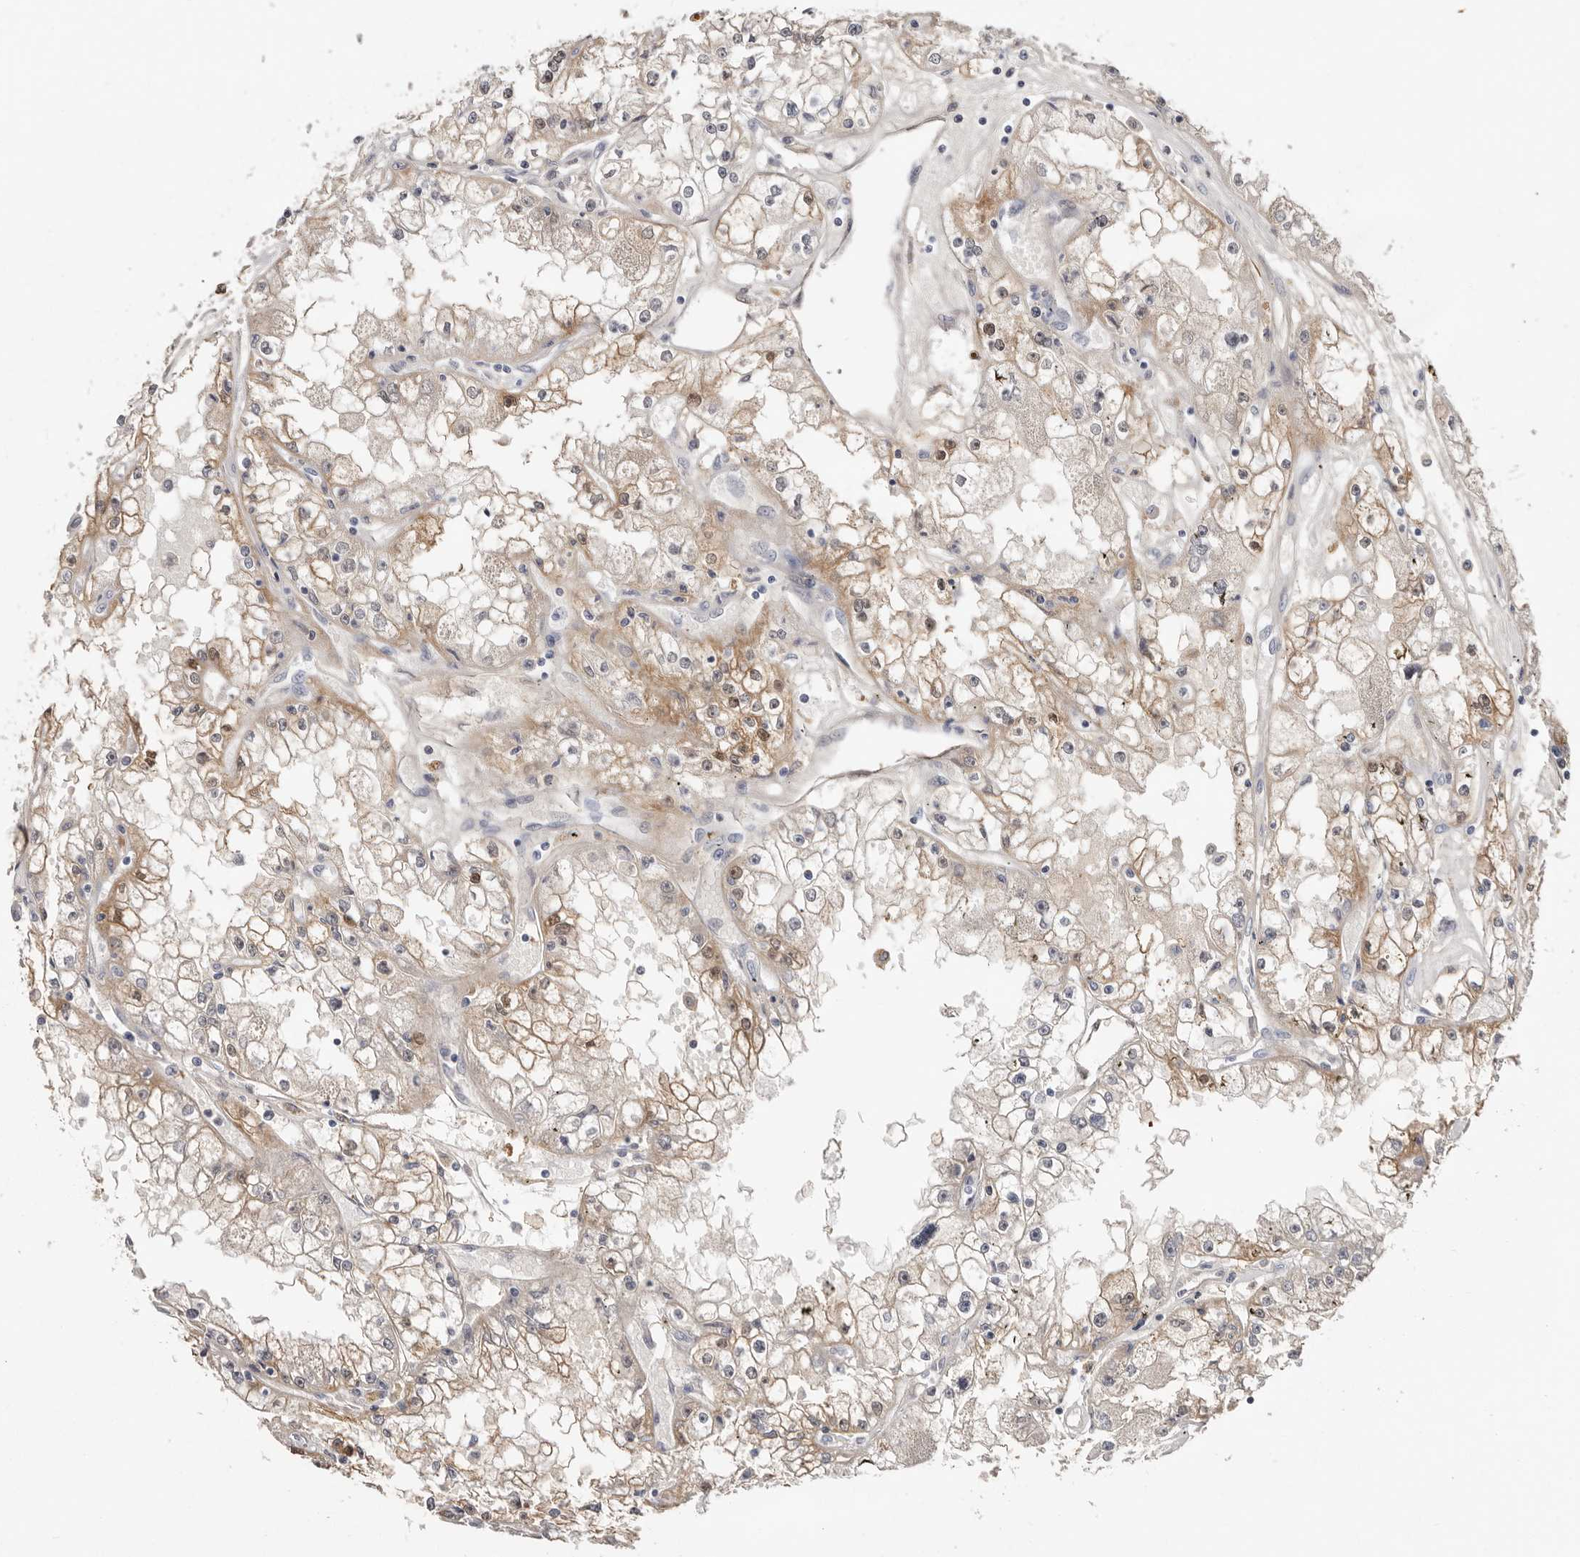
{"staining": {"intensity": "moderate", "quantity": "25%-75%", "location": "cytoplasmic/membranous,nuclear"}, "tissue": "renal cancer", "cell_type": "Tumor cells", "image_type": "cancer", "snomed": [{"axis": "morphology", "description": "Adenocarcinoma, NOS"}, {"axis": "topography", "description": "Kidney"}], "caption": "Tumor cells show medium levels of moderate cytoplasmic/membranous and nuclear expression in about 25%-75% of cells in human adenocarcinoma (renal).", "gene": "PKDCC", "patient": {"sex": "male", "age": 56}}